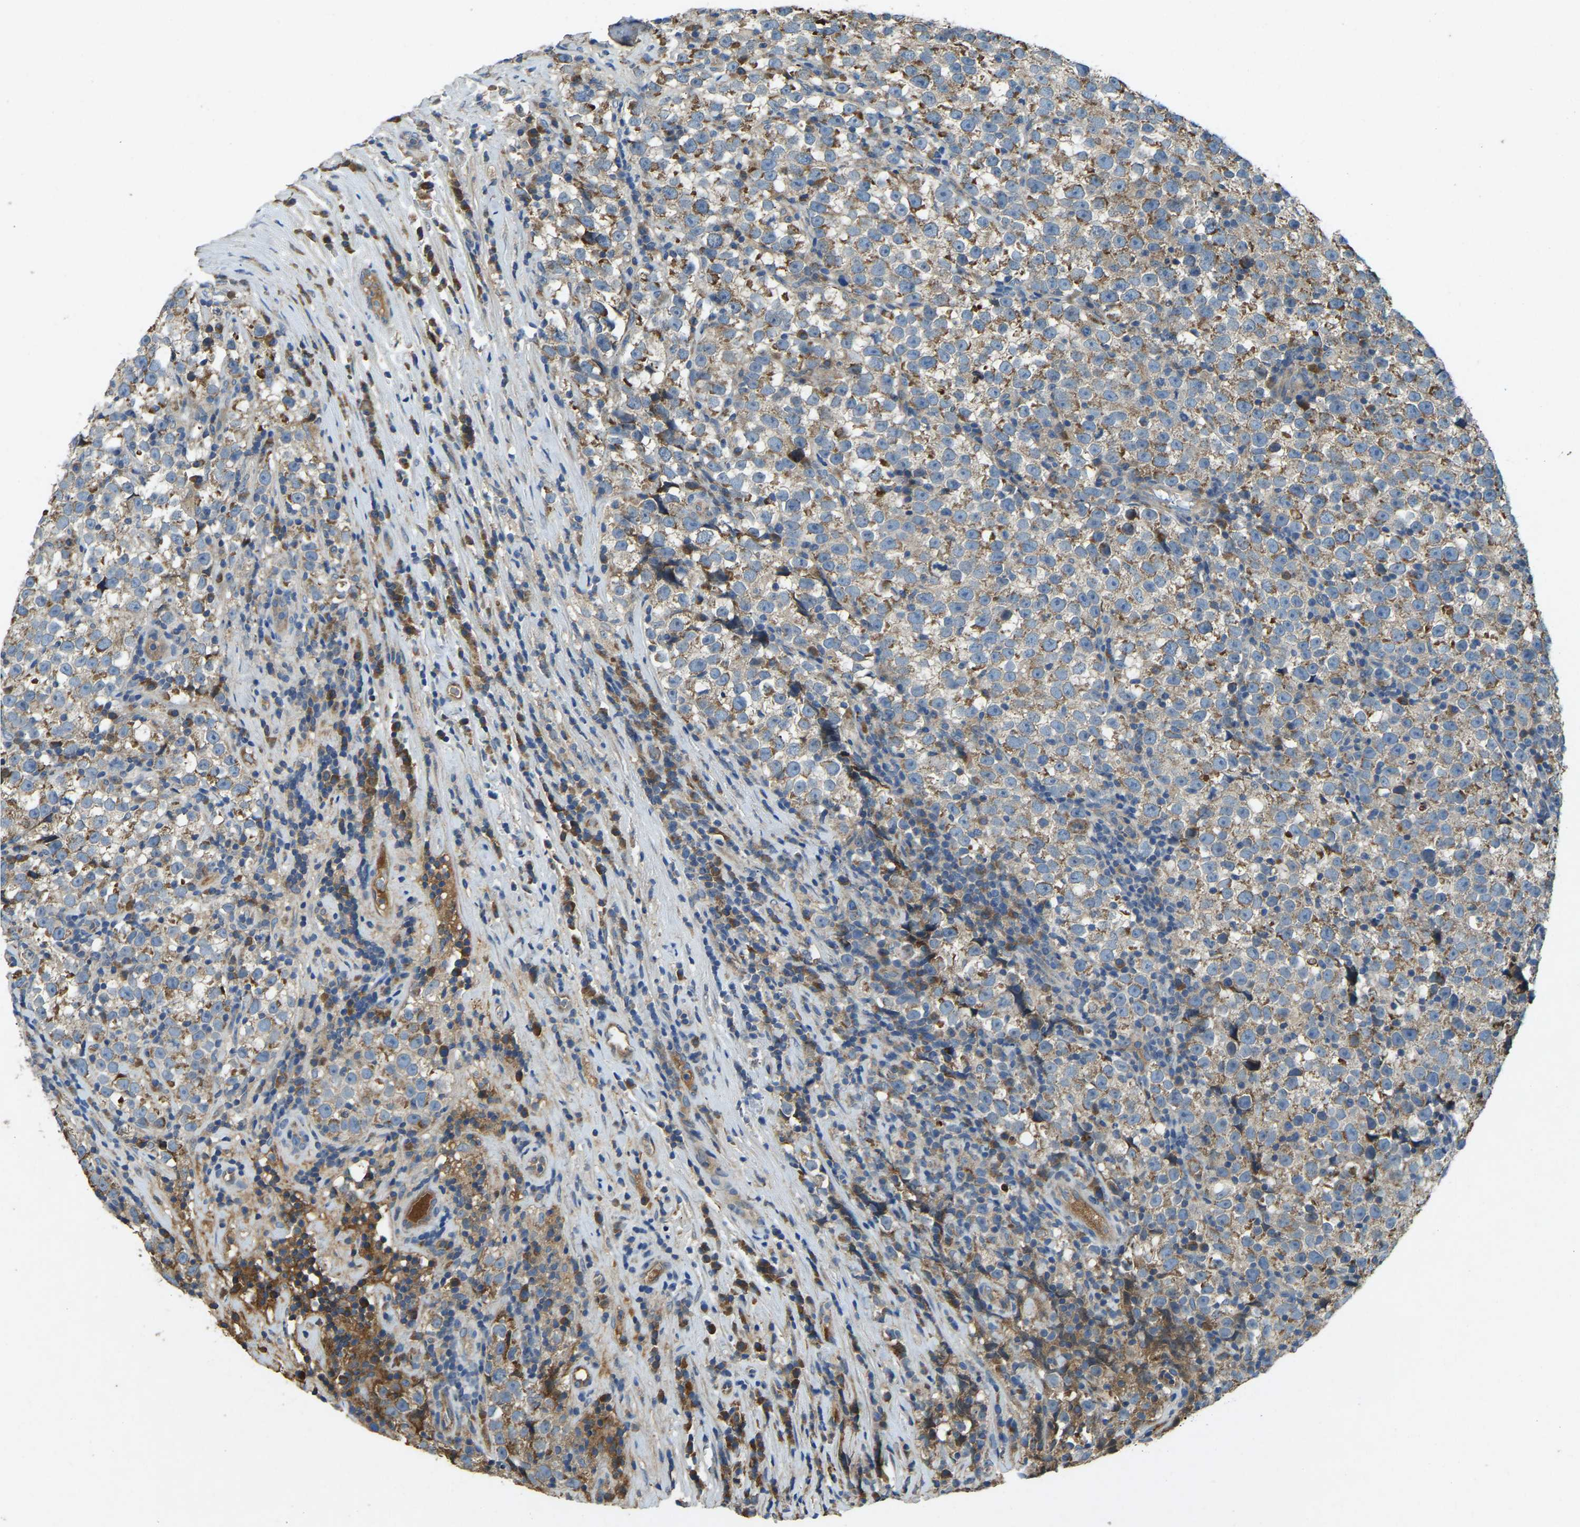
{"staining": {"intensity": "moderate", "quantity": "25%-75%", "location": "cytoplasmic/membranous"}, "tissue": "testis cancer", "cell_type": "Tumor cells", "image_type": "cancer", "snomed": [{"axis": "morphology", "description": "Normal tissue, NOS"}, {"axis": "morphology", "description": "Seminoma, NOS"}, {"axis": "topography", "description": "Testis"}], "caption": "This is a histology image of immunohistochemistry staining of seminoma (testis), which shows moderate positivity in the cytoplasmic/membranous of tumor cells.", "gene": "ATP8B1", "patient": {"sex": "male", "age": 43}}